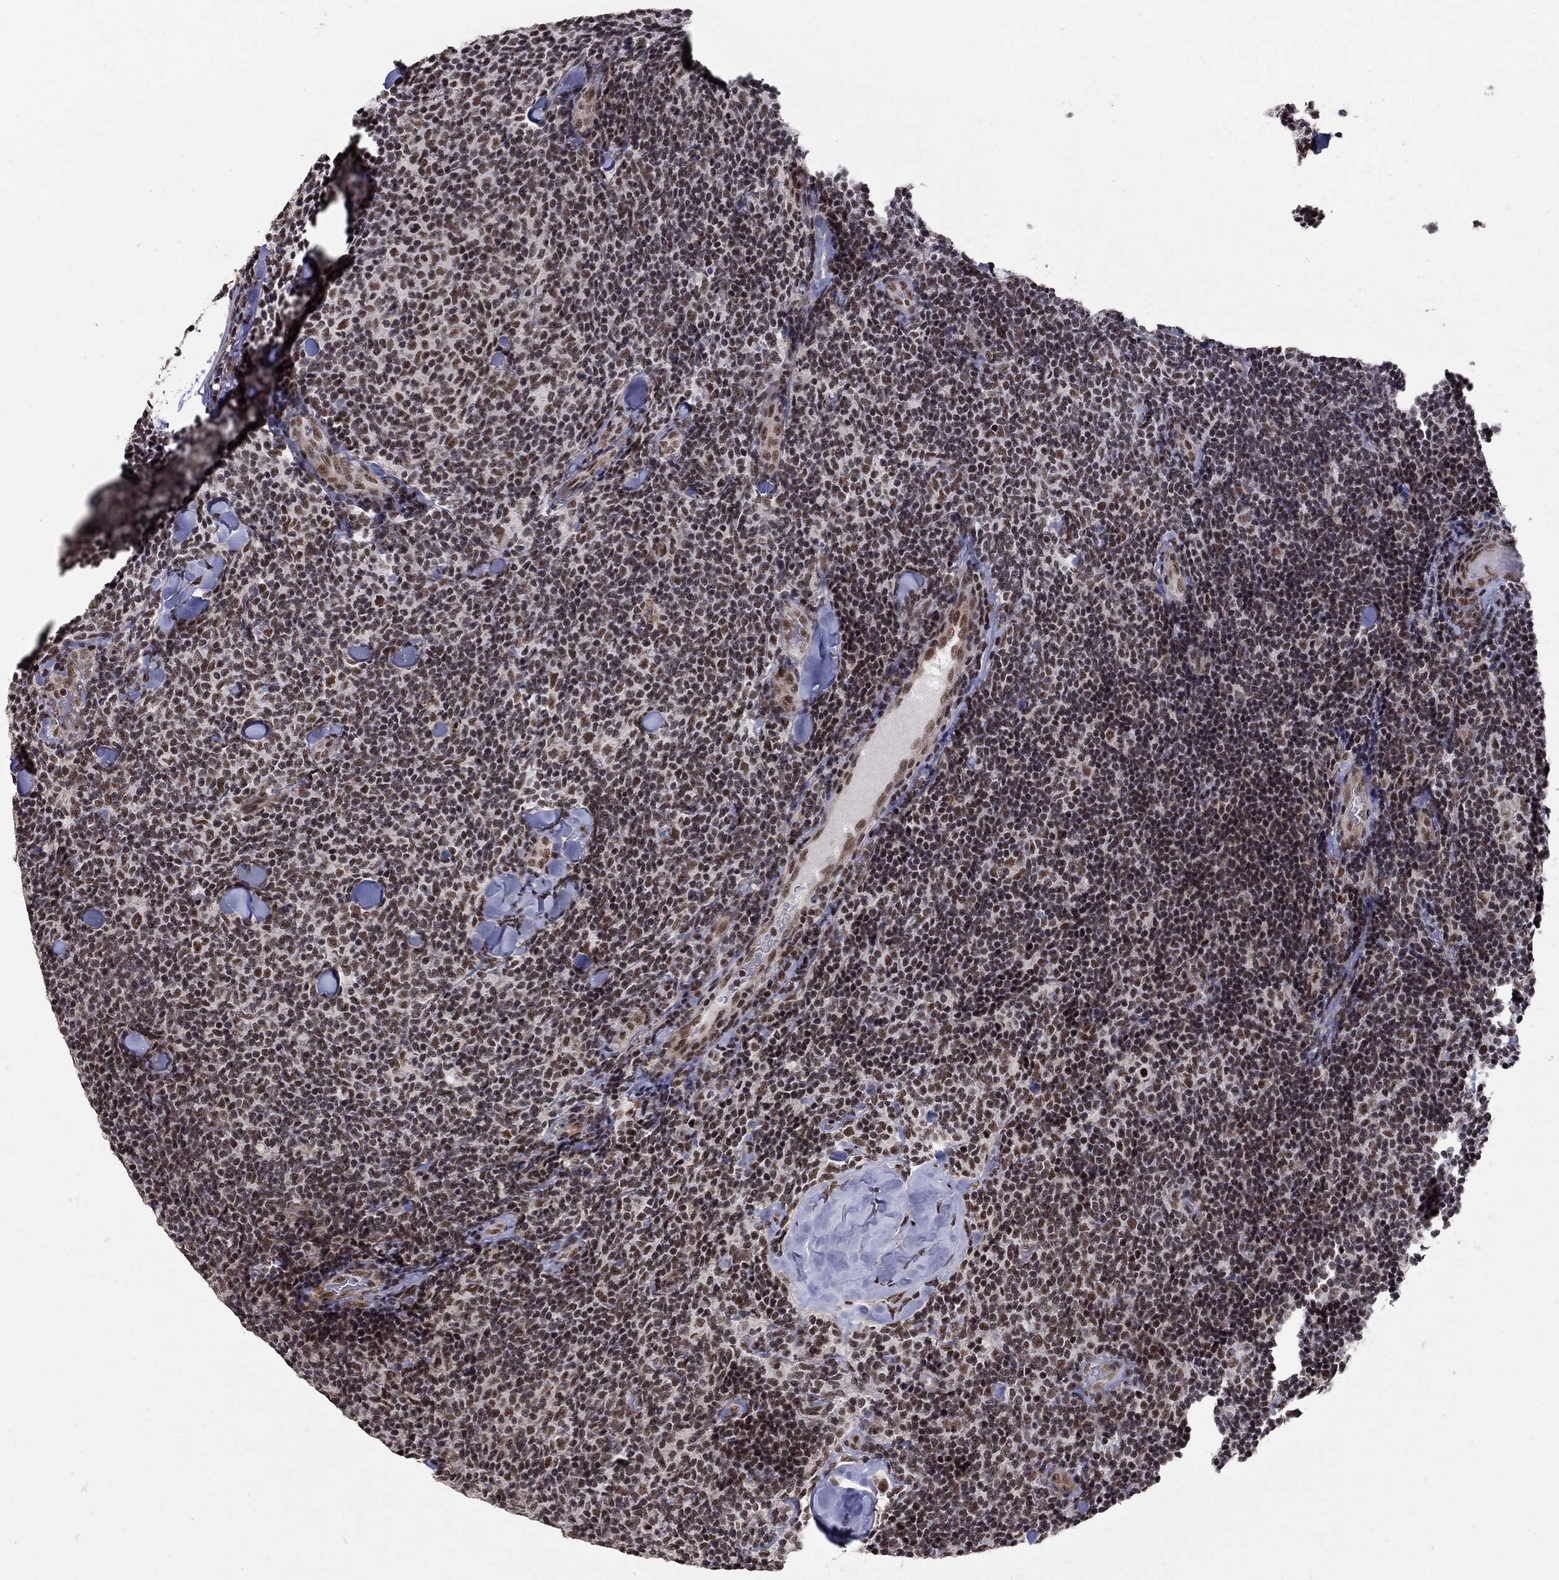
{"staining": {"intensity": "moderate", "quantity": ">75%", "location": "nuclear"}, "tissue": "lymphoma", "cell_type": "Tumor cells", "image_type": "cancer", "snomed": [{"axis": "morphology", "description": "Malignant lymphoma, non-Hodgkin's type, Low grade"}, {"axis": "topography", "description": "Lymph node"}], "caption": "High-power microscopy captured an IHC micrograph of malignant lymphoma, non-Hodgkin's type (low-grade), revealing moderate nuclear positivity in approximately >75% of tumor cells.", "gene": "PNISR", "patient": {"sex": "female", "age": 56}}